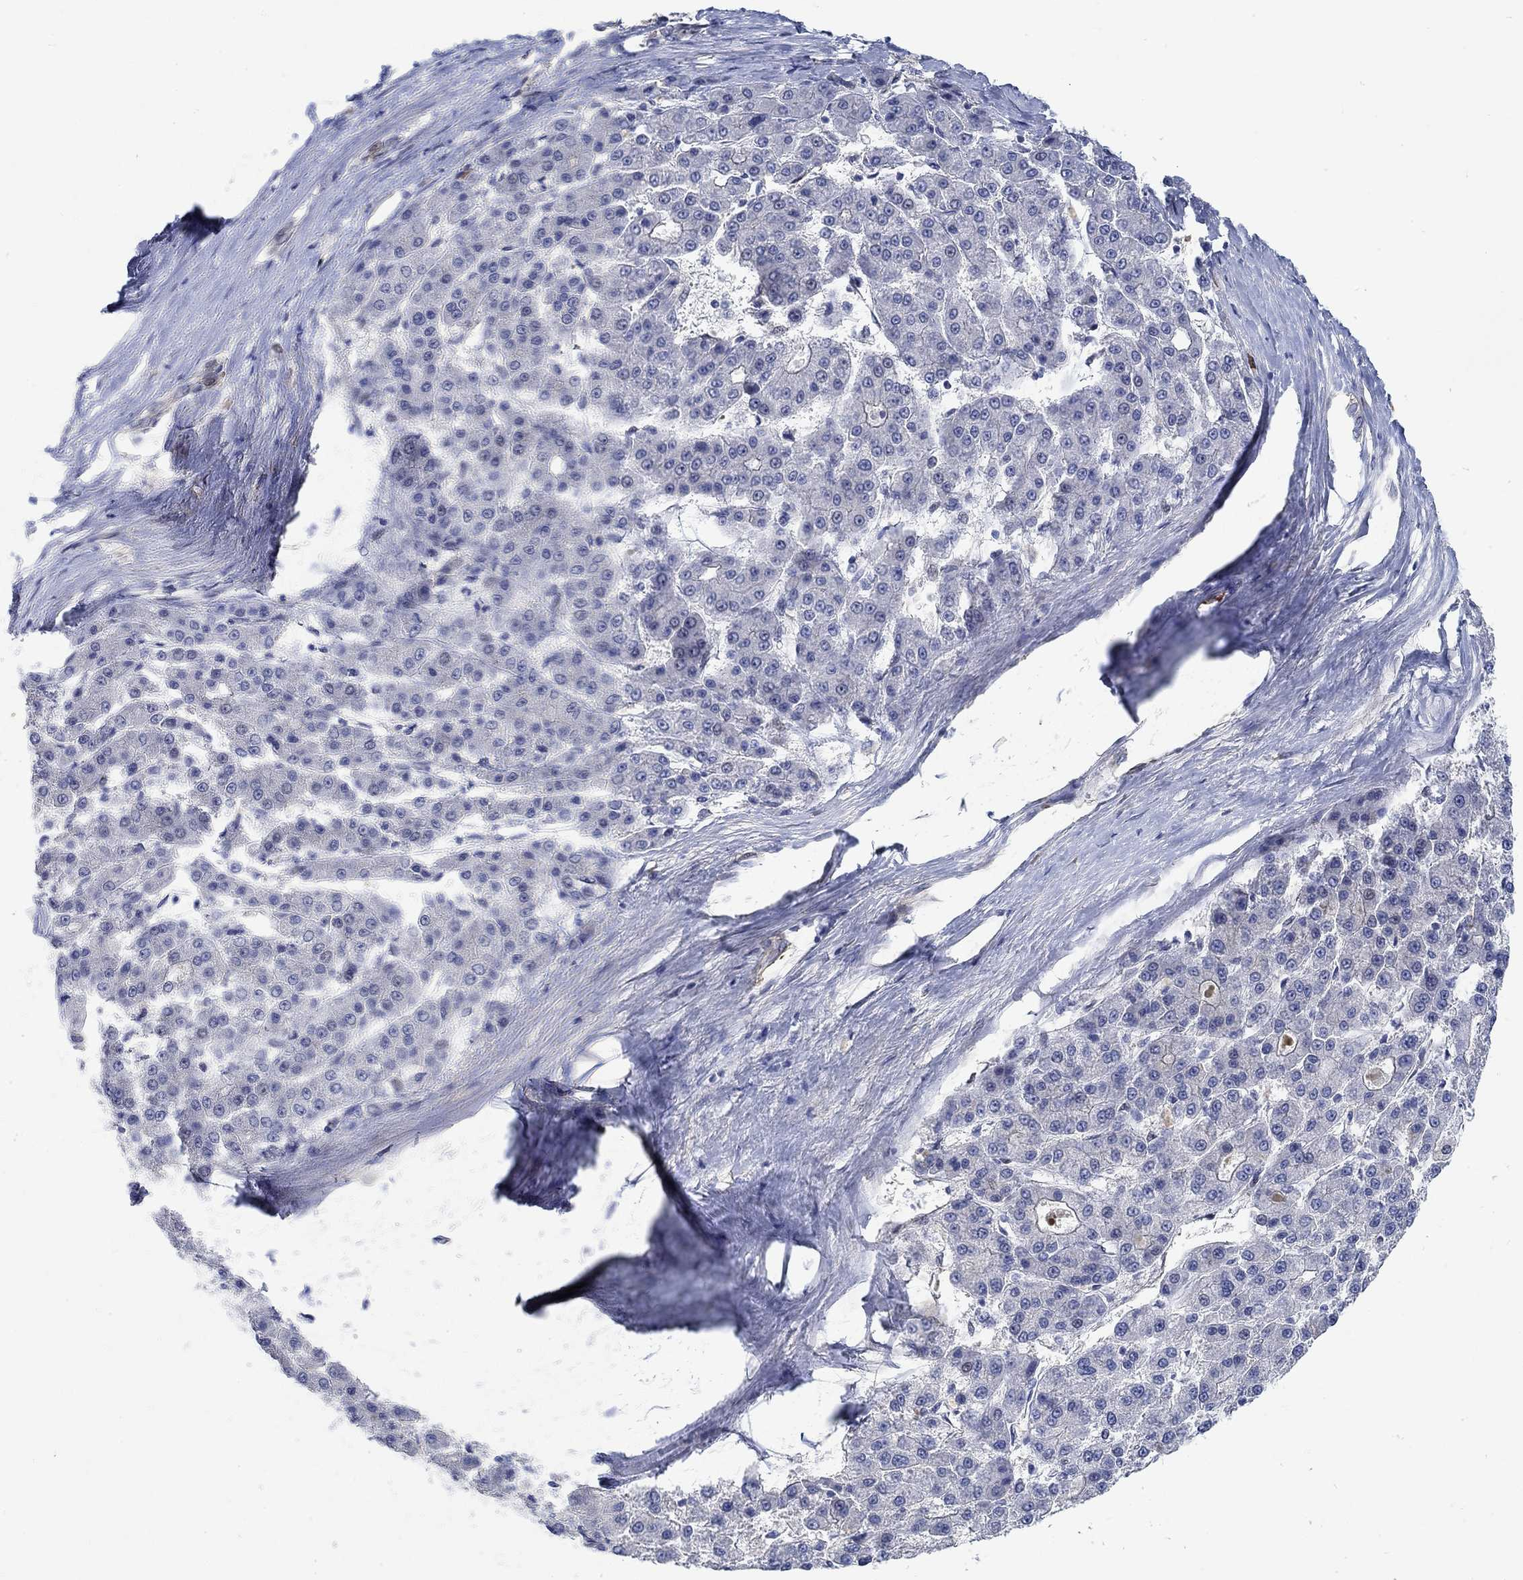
{"staining": {"intensity": "negative", "quantity": "none", "location": "none"}, "tissue": "liver cancer", "cell_type": "Tumor cells", "image_type": "cancer", "snomed": [{"axis": "morphology", "description": "Carcinoma, Hepatocellular, NOS"}, {"axis": "topography", "description": "Liver"}], "caption": "DAB immunohistochemical staining of hepatocellular carcinoma (liver) demonstrates no significant expression in tumor cells.", "gene": "KCNH8", "patient": {"sex": "male", "age": 70}}